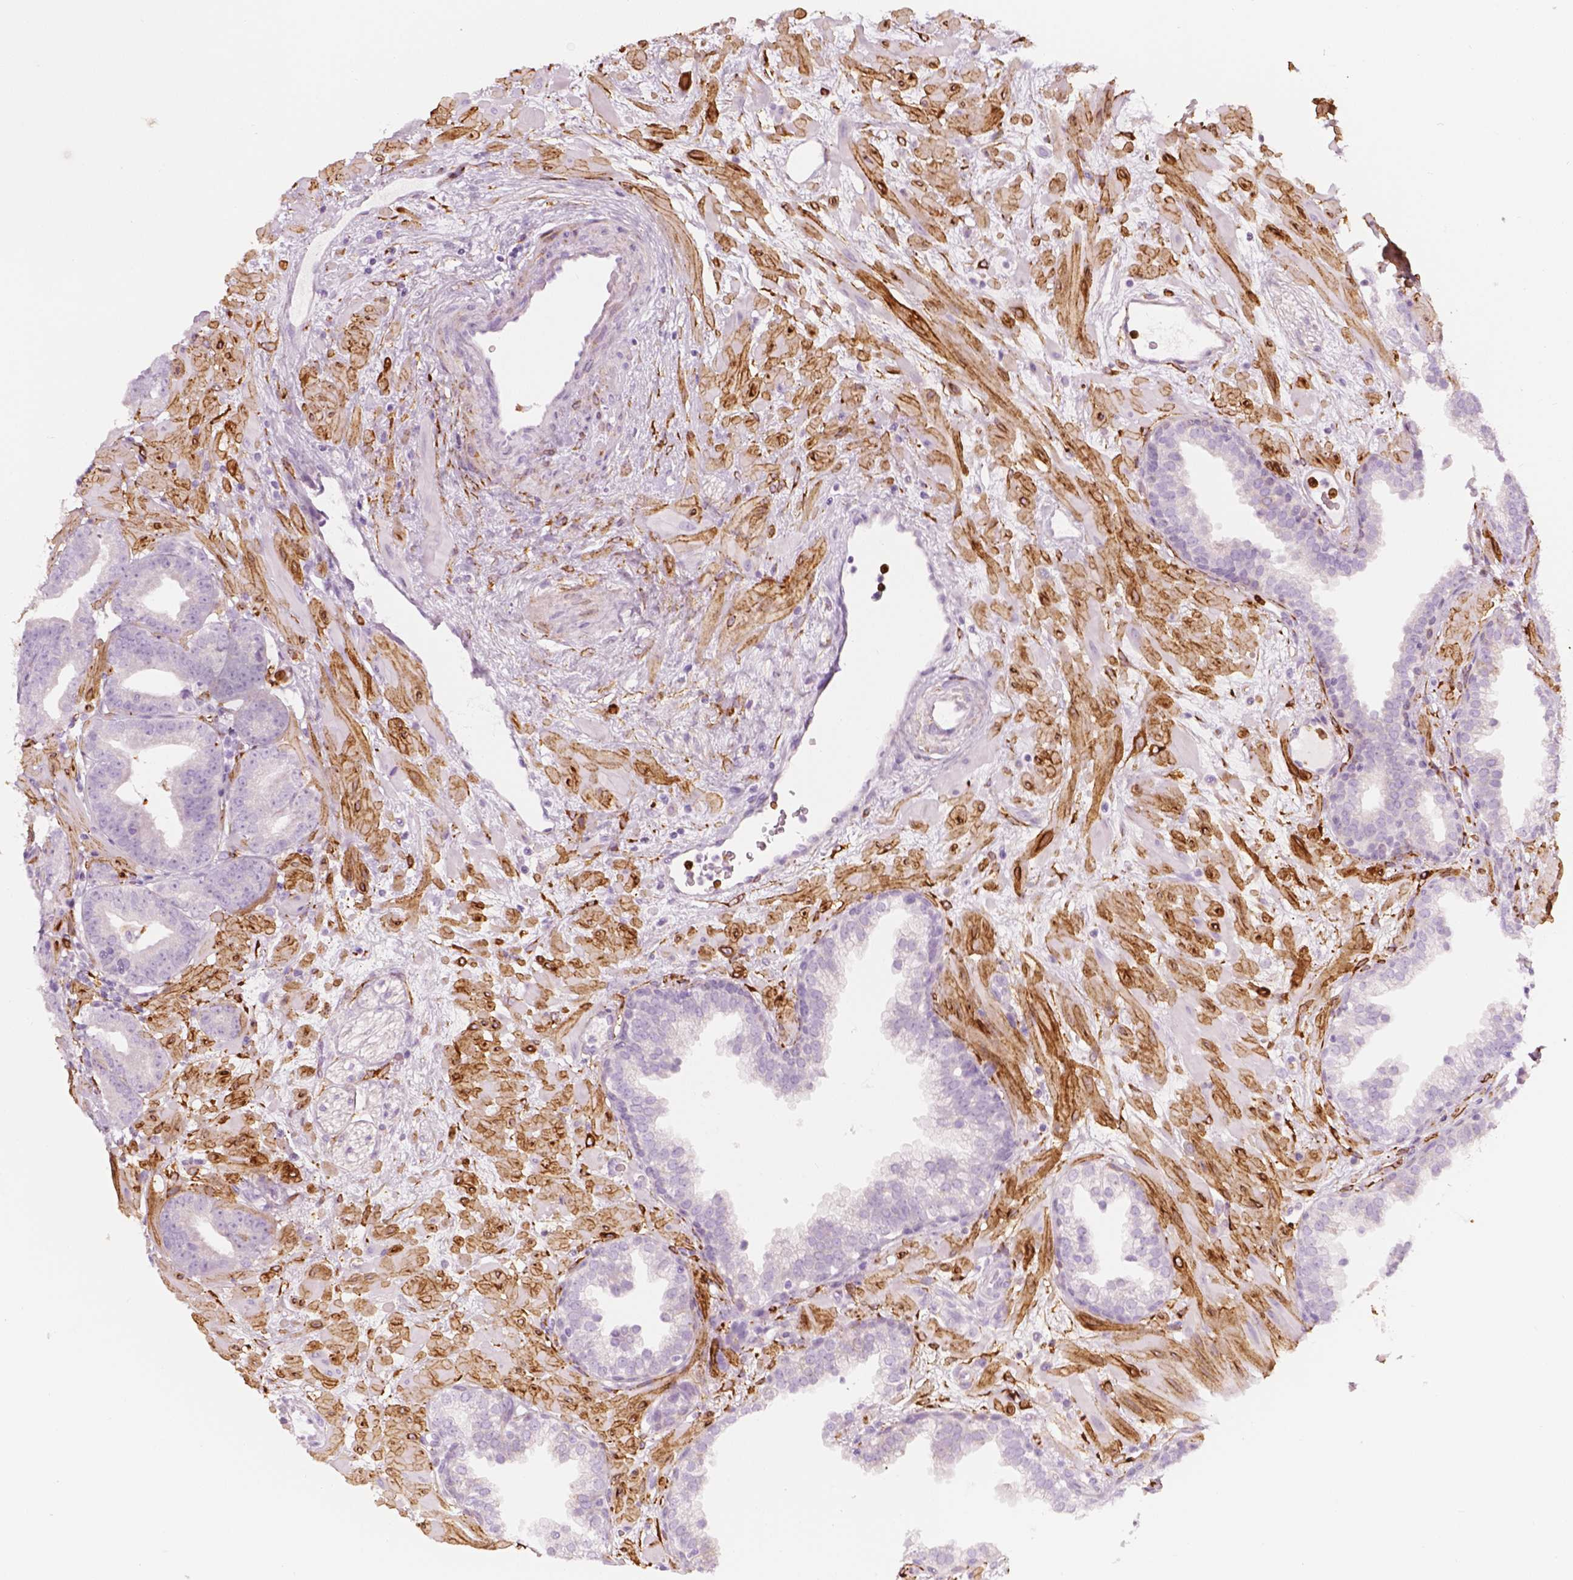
{"staining": {"intensity": "negative", "quantity": "none", "location": "none"}, "tissue": "prostate cancer", "cell_type": "Tumor cells", "image_type": "cancer", "snomed": [{"axis": "morphology", "description": "Adenocarcinoma, Low grade"}, {"axis": "topography", "description": "Prostate"}], "caption": "There is no significant positivity in tumor cells of prostate cancer.", "gene": "CES1", "patient": {"sex": "male", "age": 68}}